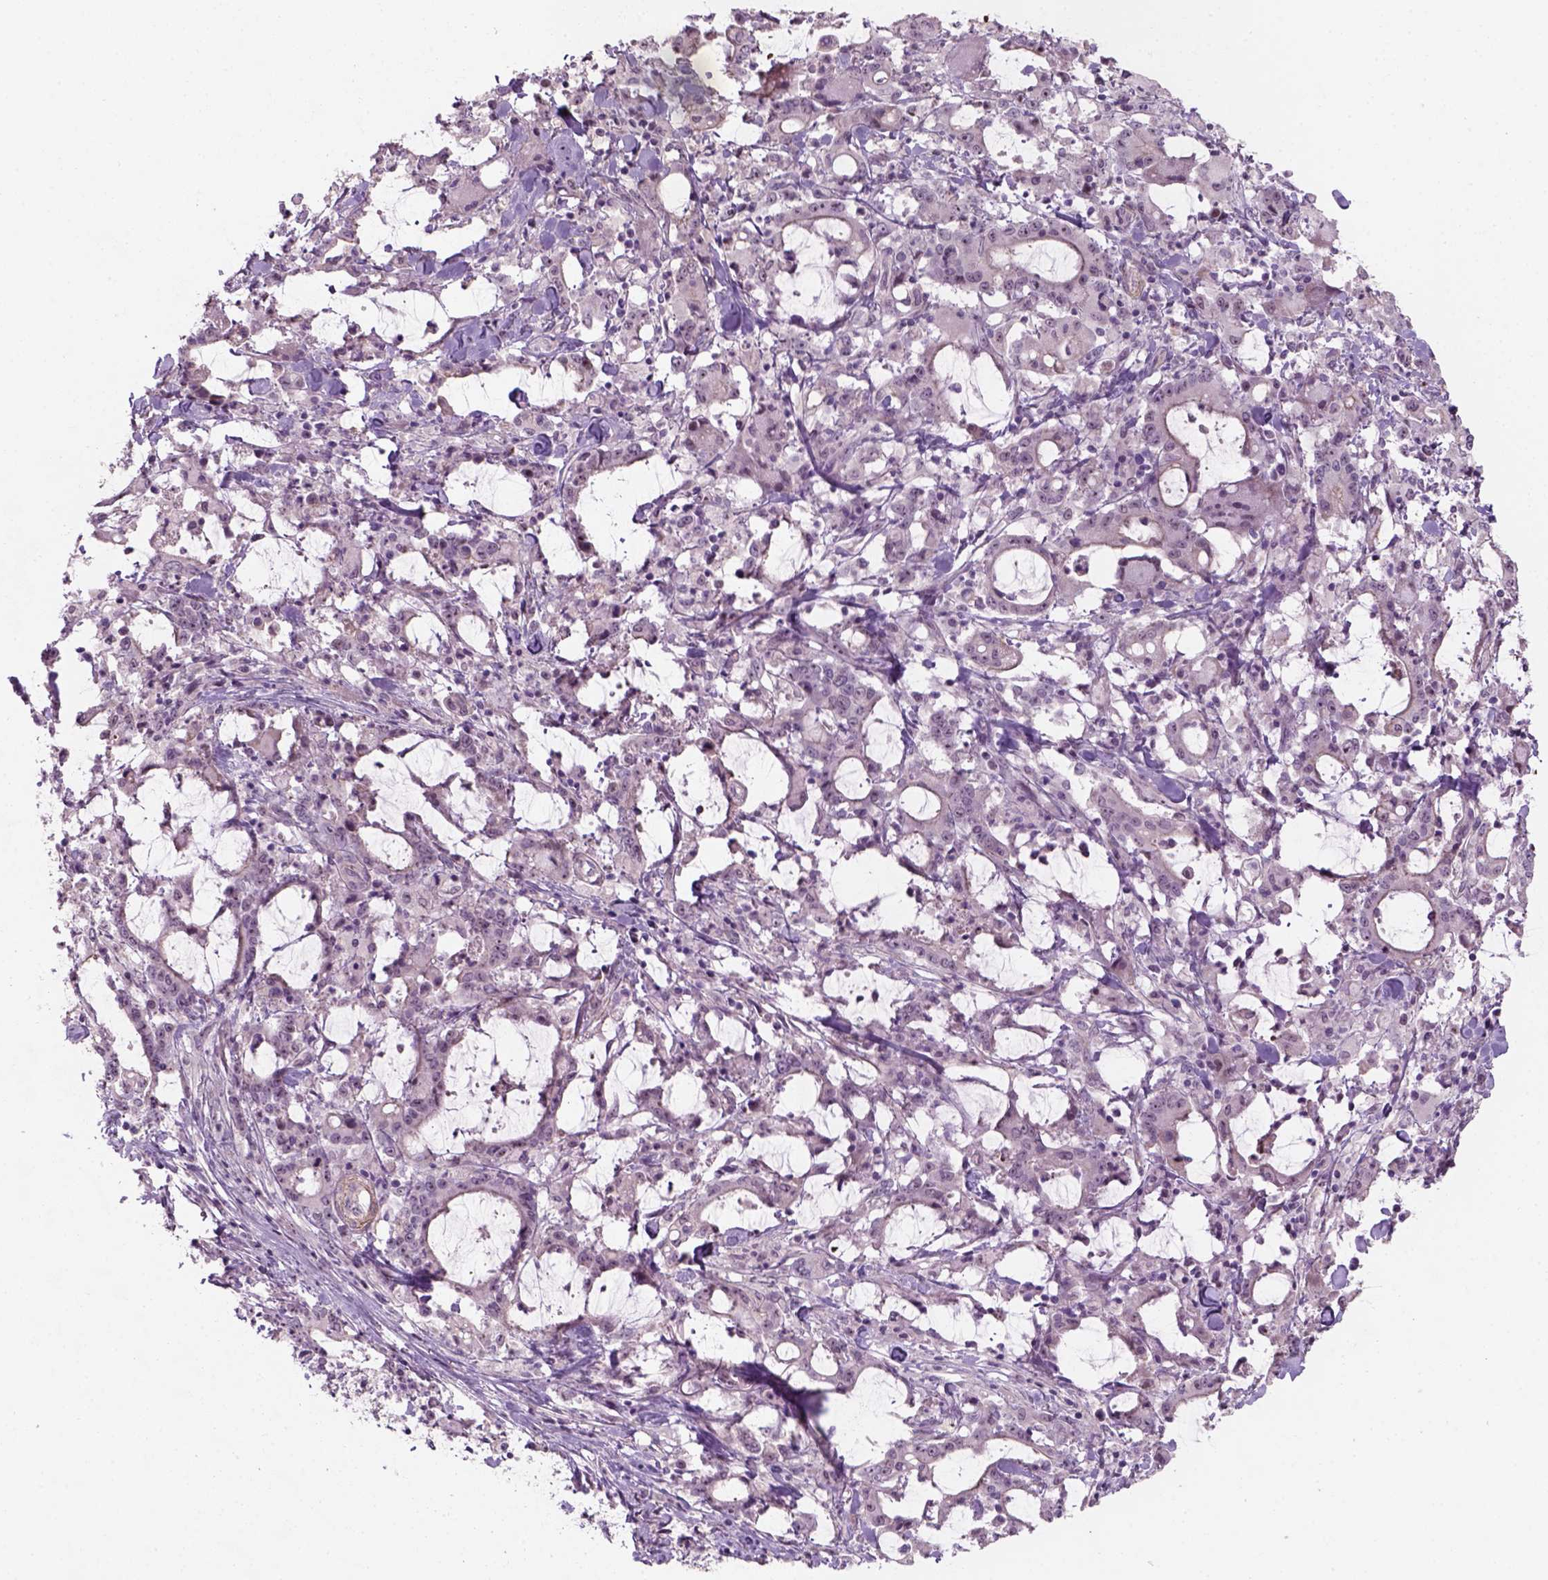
{"staining": {"intensity": "weak", "quantity": ">75%", "location": "nuclear"}, "tissue": "stomach cancer", "cell_type": "Tumor cells", "image_type": "cancer", "snomed": [{"axis": "morphology", "description": "Adenocarcinoma, NOS"}, {"axis": "topography", "description": "Stomach, upper"}], "caption": "Protein expression by IHC demonstrates weak nuclear expression in approximately >75% of tumor cells in adenocarcinoma (stomach). (brown staining indicates protein expression, while blue staining denotes nuclei).", "gene": "RRS1", "patient": {"sex": "male", "age": 68}}